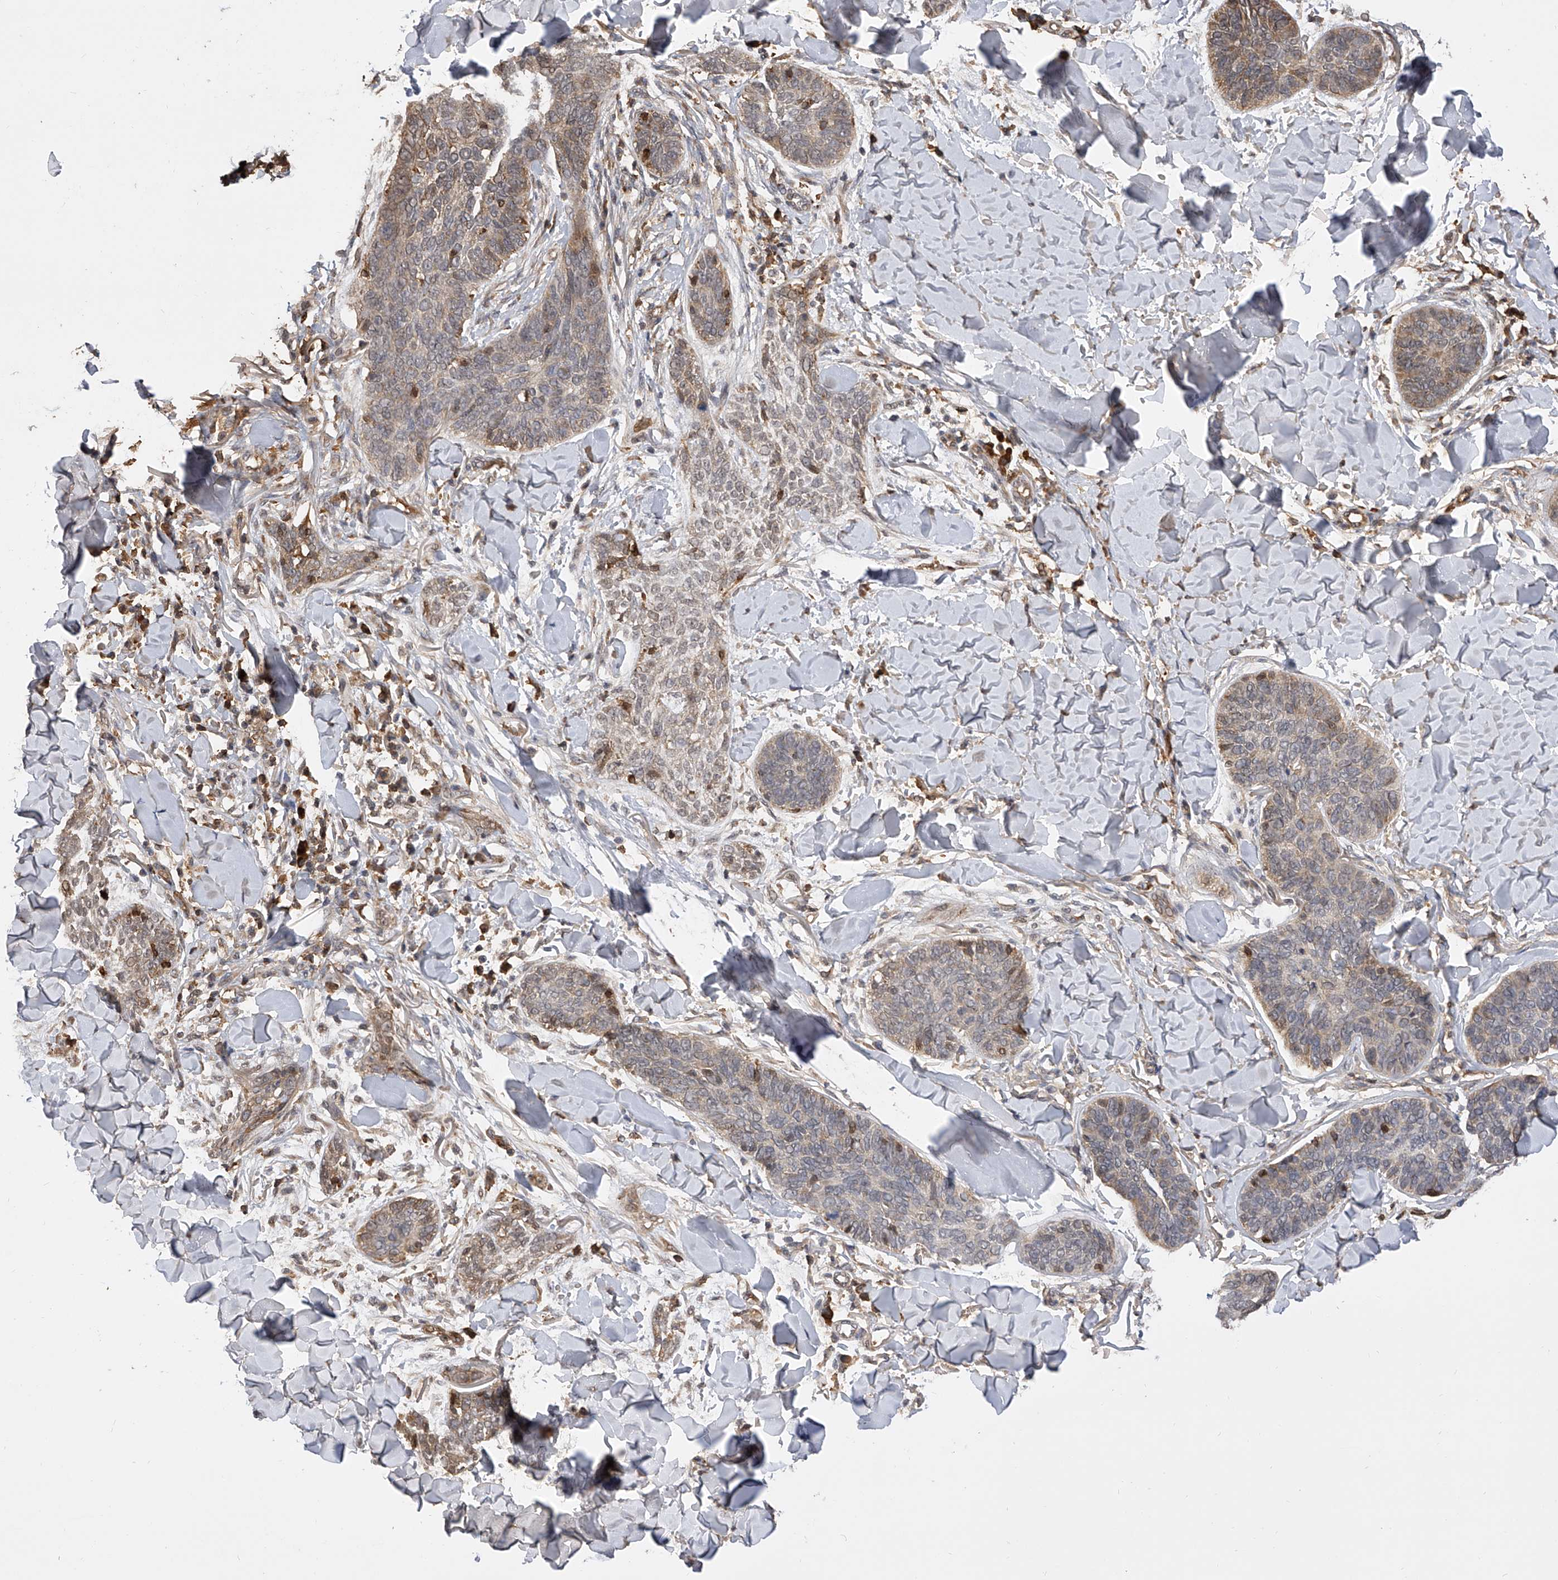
{"staining": {"intensity": "weak", "quantity": "25%-75%", "location": "cytoplasmic/membranous,nuclear"}, "tissue": "skin cancer", "cell_type": "Tumor cells", "image_type": "cancer", "snomed": [{"axis": "morphology", "description": "Basal cell carcinoma"}, {"axis": "topography", "description": "Skin"}], "caption": "The photomicrograph reveals staining of skin cancer, revealing weak cytoplasmic/membranous and nuclear protein expression (brown color) within tumor cells.", "gene": "CFAP410", "patient": {"sex": "male", "age": 85}}